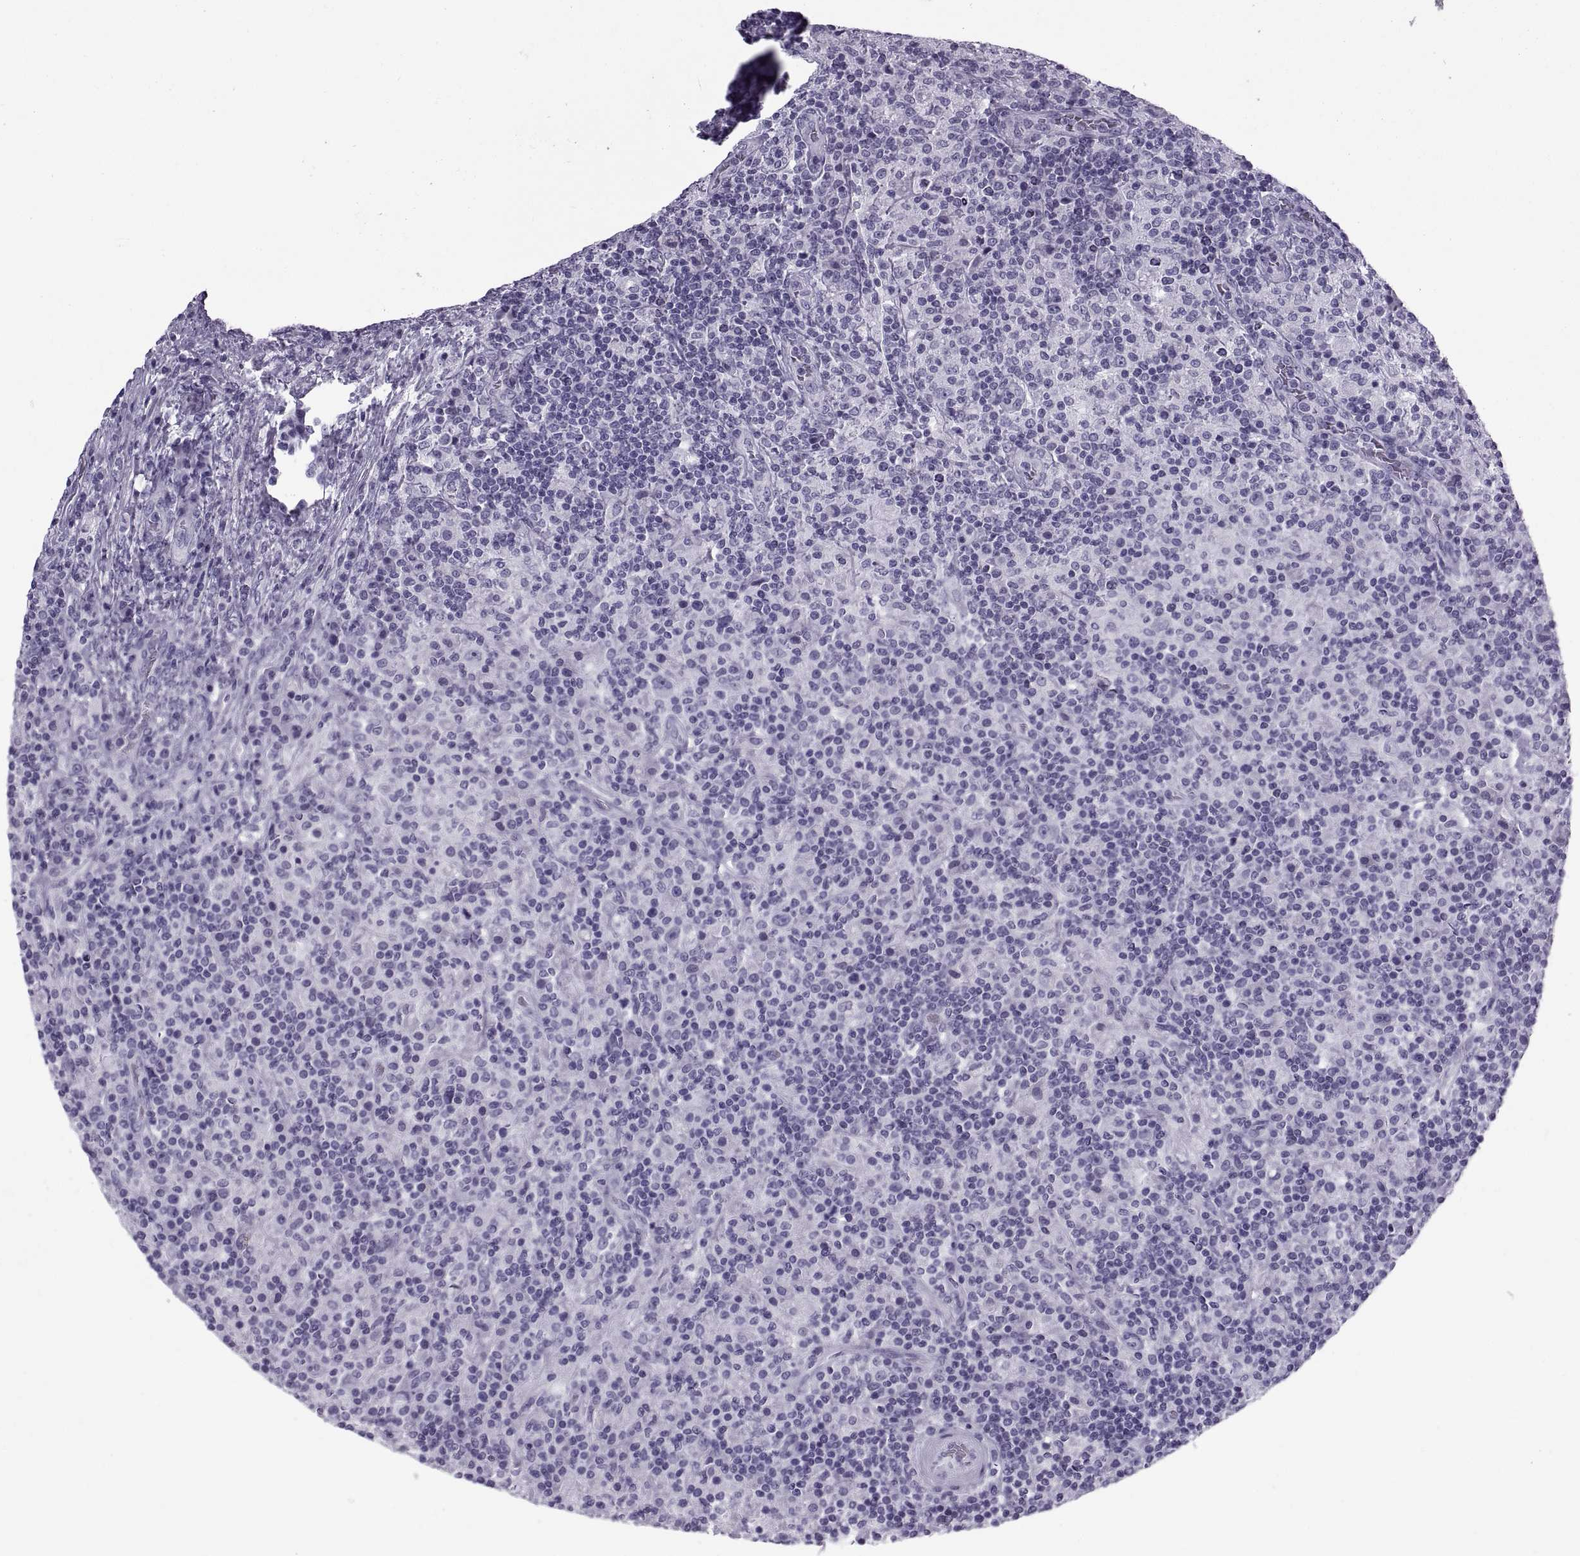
{"staining": {"intensity": "negative", "quantity": "none", "location": "none"}, "tissue": "lymphoma", "cell_type": "Tumor cells", "image_type": "cancer", "snomed": [{"axis": "morphology", "description": "Hodgkin's disease, NOS"}, {"axis": "topography", "description": "Lymph node"}], "caption": "This photomicrograph is of Hodgkin's disease stained with immunohistochemistry (IHC) to label a protein in brown with the nuclei are counter-stained blue. There is no positivity in tumor cells.", "gene": "RLBP1", "patient": {"sex": "male", "age": 70}}